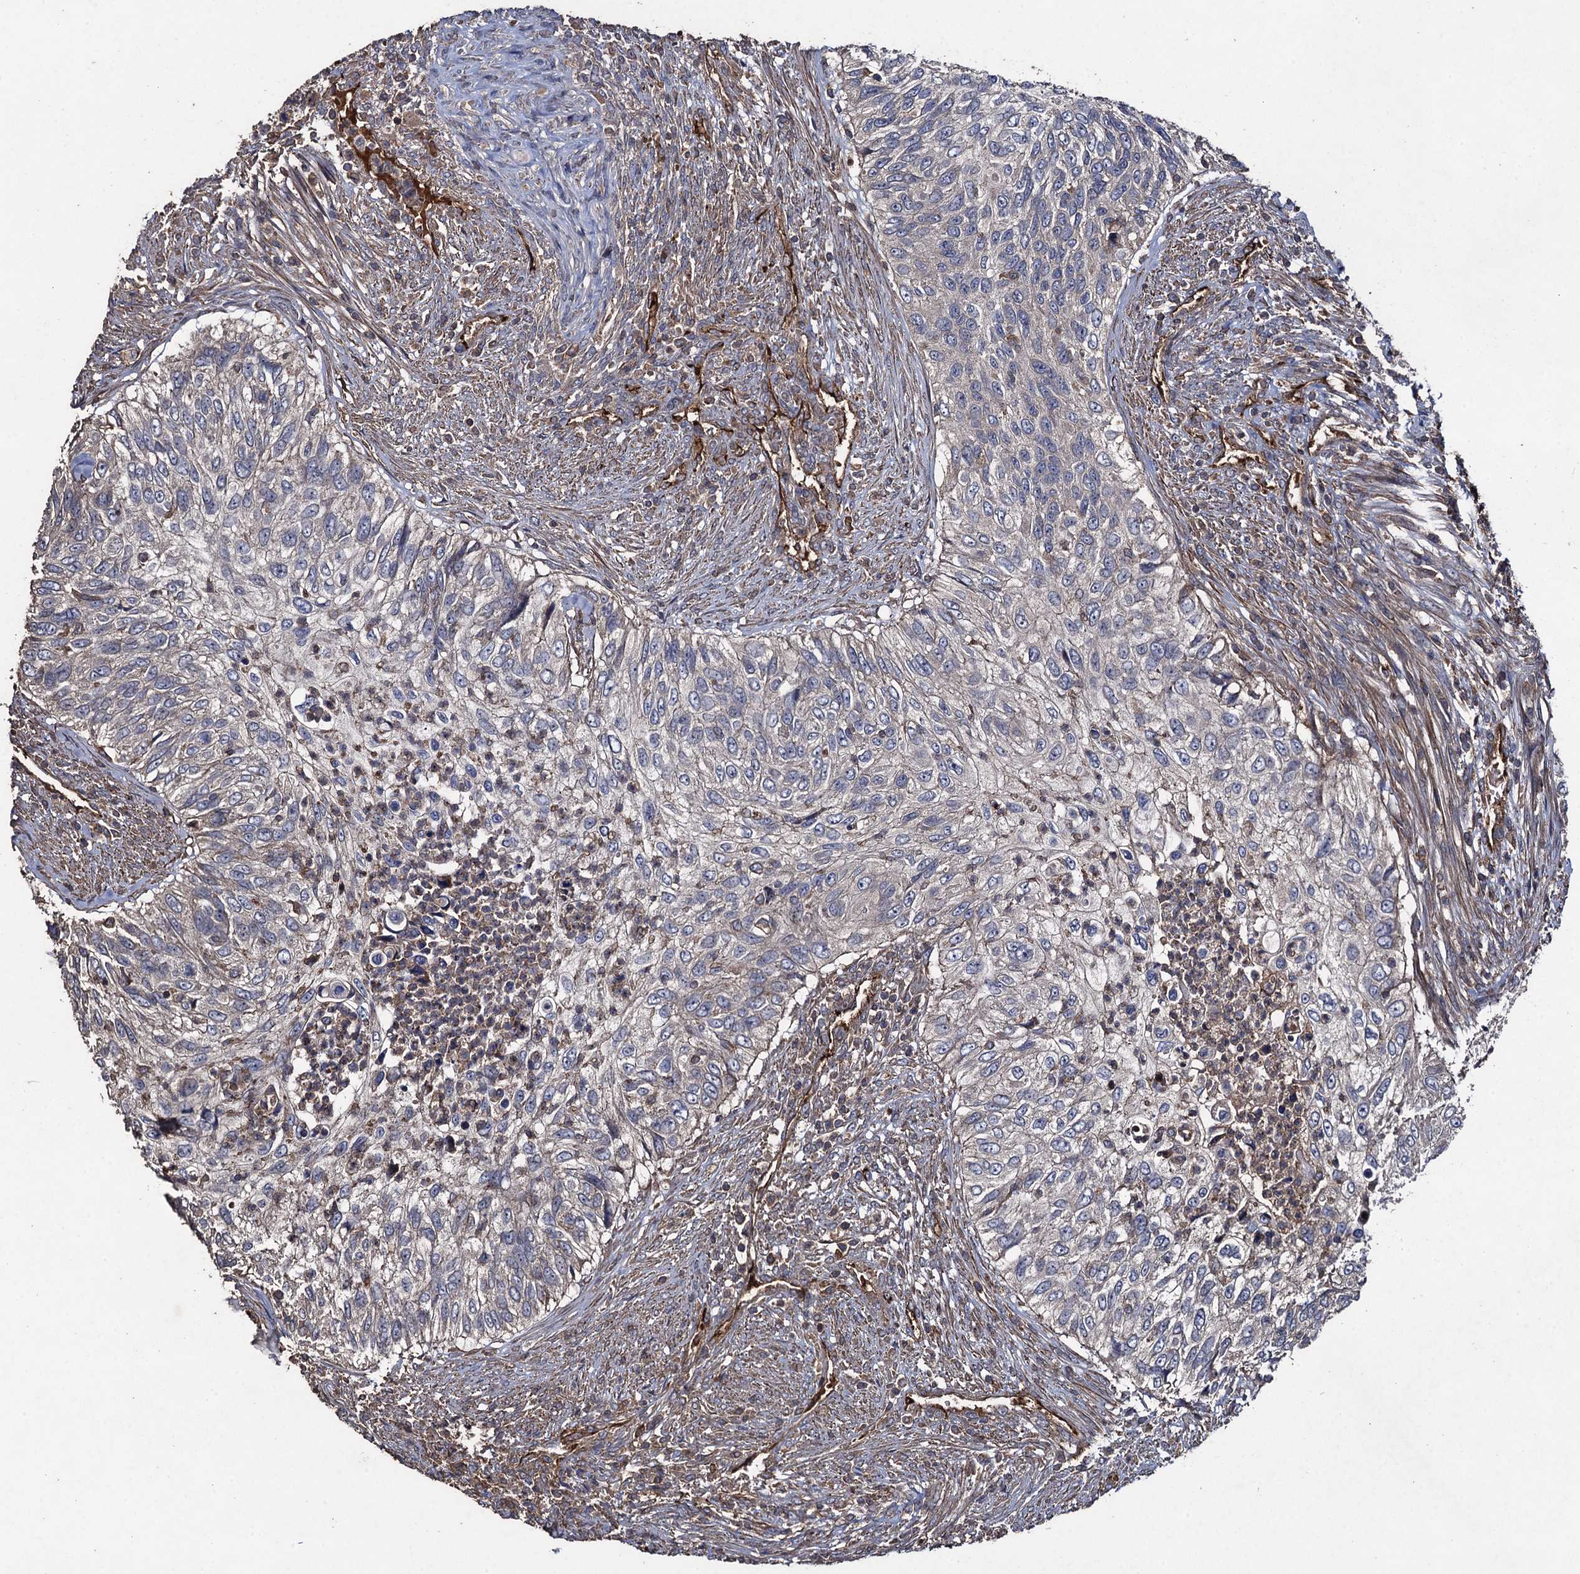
{"staining": {"intensity": "negative", "quantity": "none", "location": "none"}, "tissue": "urothelial cancer", "cell_type": "Tumor cells", "image_type": "cancer", "snomed": [{"axis": "morphology", "description": "Urothelial carcinoma, High grade"}, {"axis": "topography", "description": "Urinary bladder"}], "caption": "A photomicrograph of urothelial carcinoma (high-grade) stained for a protein exhibits no brown staining in tumor cells.", "gene": "TXNDC11", "patient": {"sex": "female", "age": 60}}